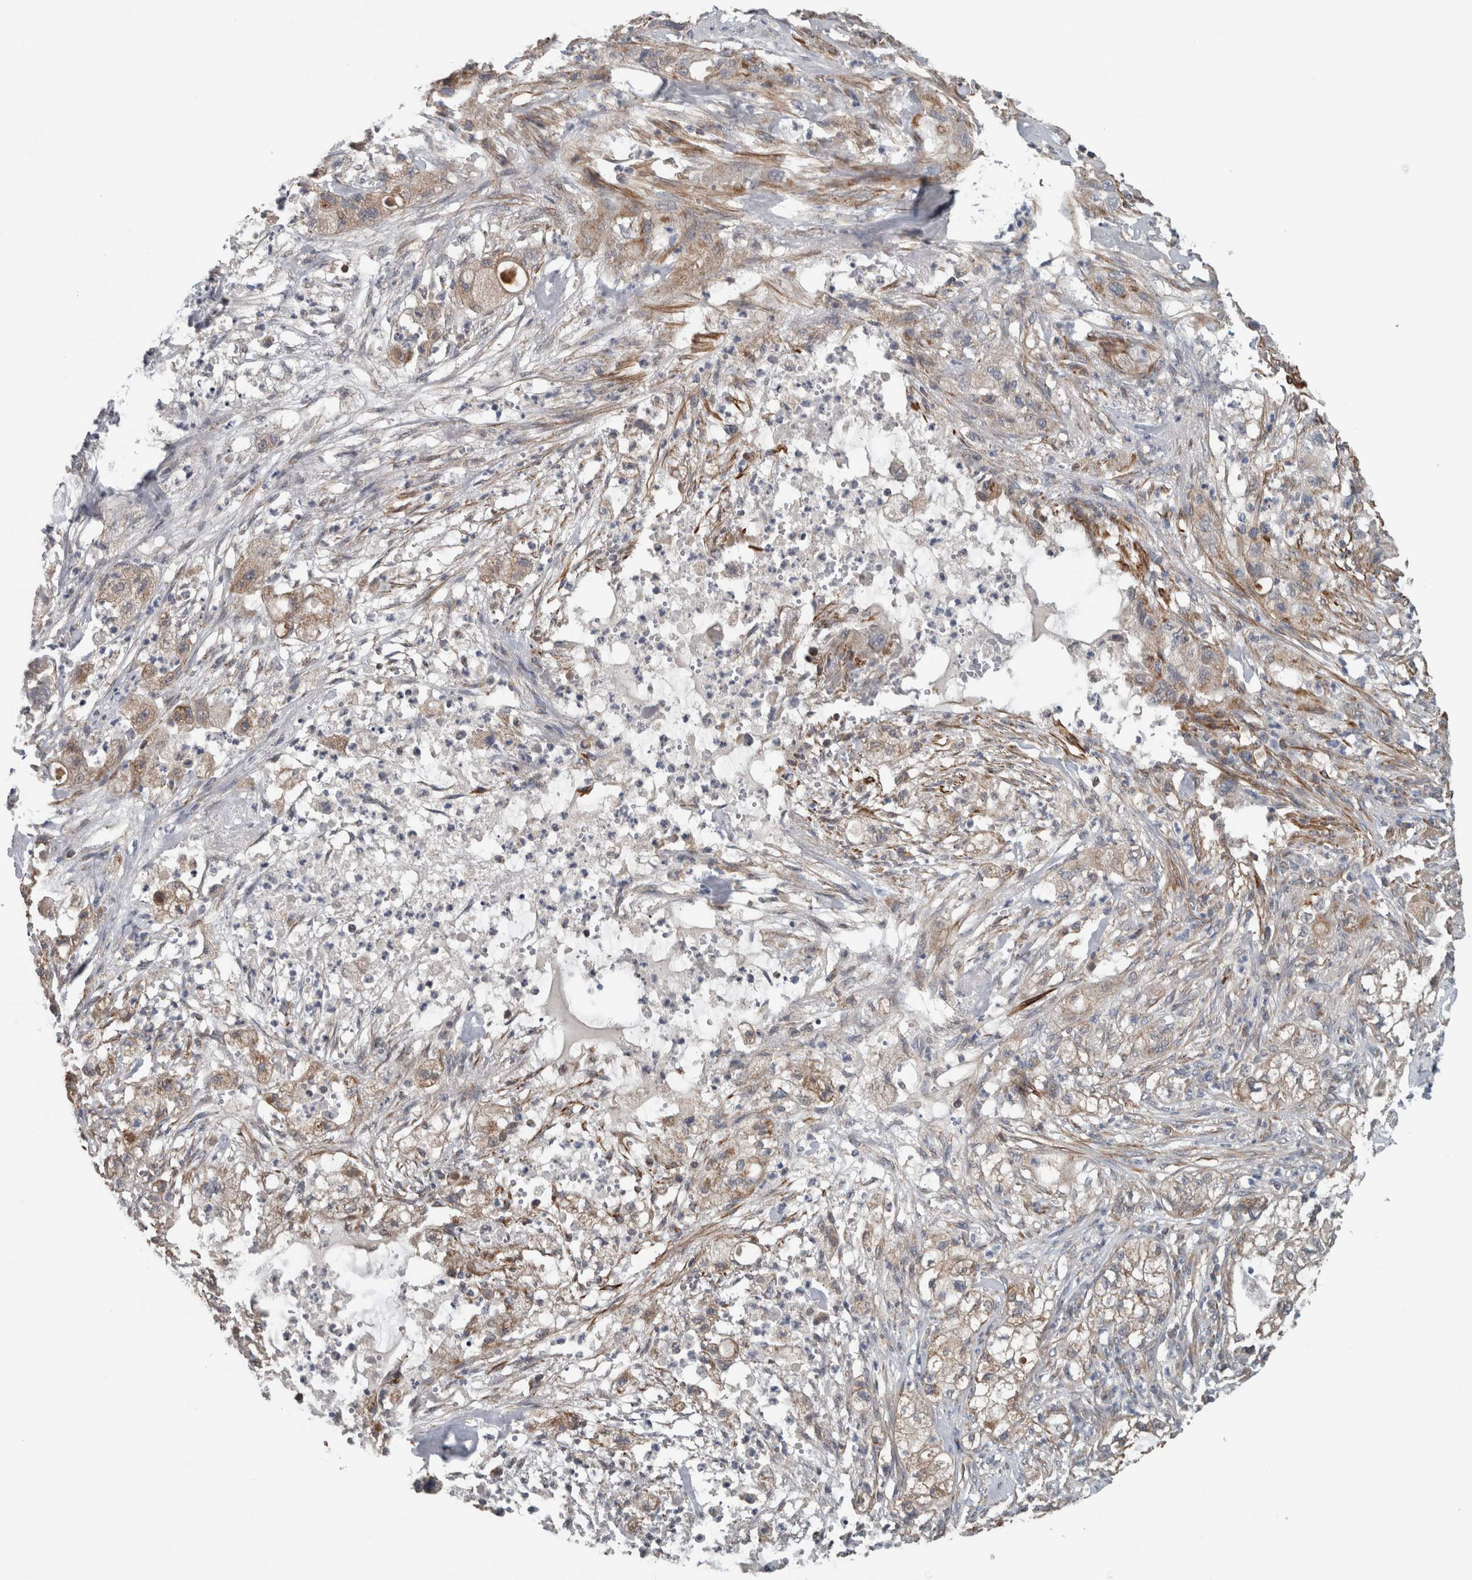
{"staining": {"intensity": "moderate", "quantity": "25%-75%", "location": "cytoplasmic/membranous"}, "tissue": "pancreatic cancer", "cell_type": "Tumor cells", "image_type": "cancer", "snomed": [{"axis": "morphology", "description": "Adenocarcinoma, NOS"}, {"axis": "topography", "description": "Pancreas"}], "caption": "Immunohistochemistry (DAB) staining of human pancreatic cancer (adenocarcinoma) demonstrates moderate cytoplasmic/membranous protein positivity in approximately 25%-75% of tumor cells. Nuclei are stained in blue.", "gene": "ARMC1", "patient": {"sex": "female", "age": 78}}